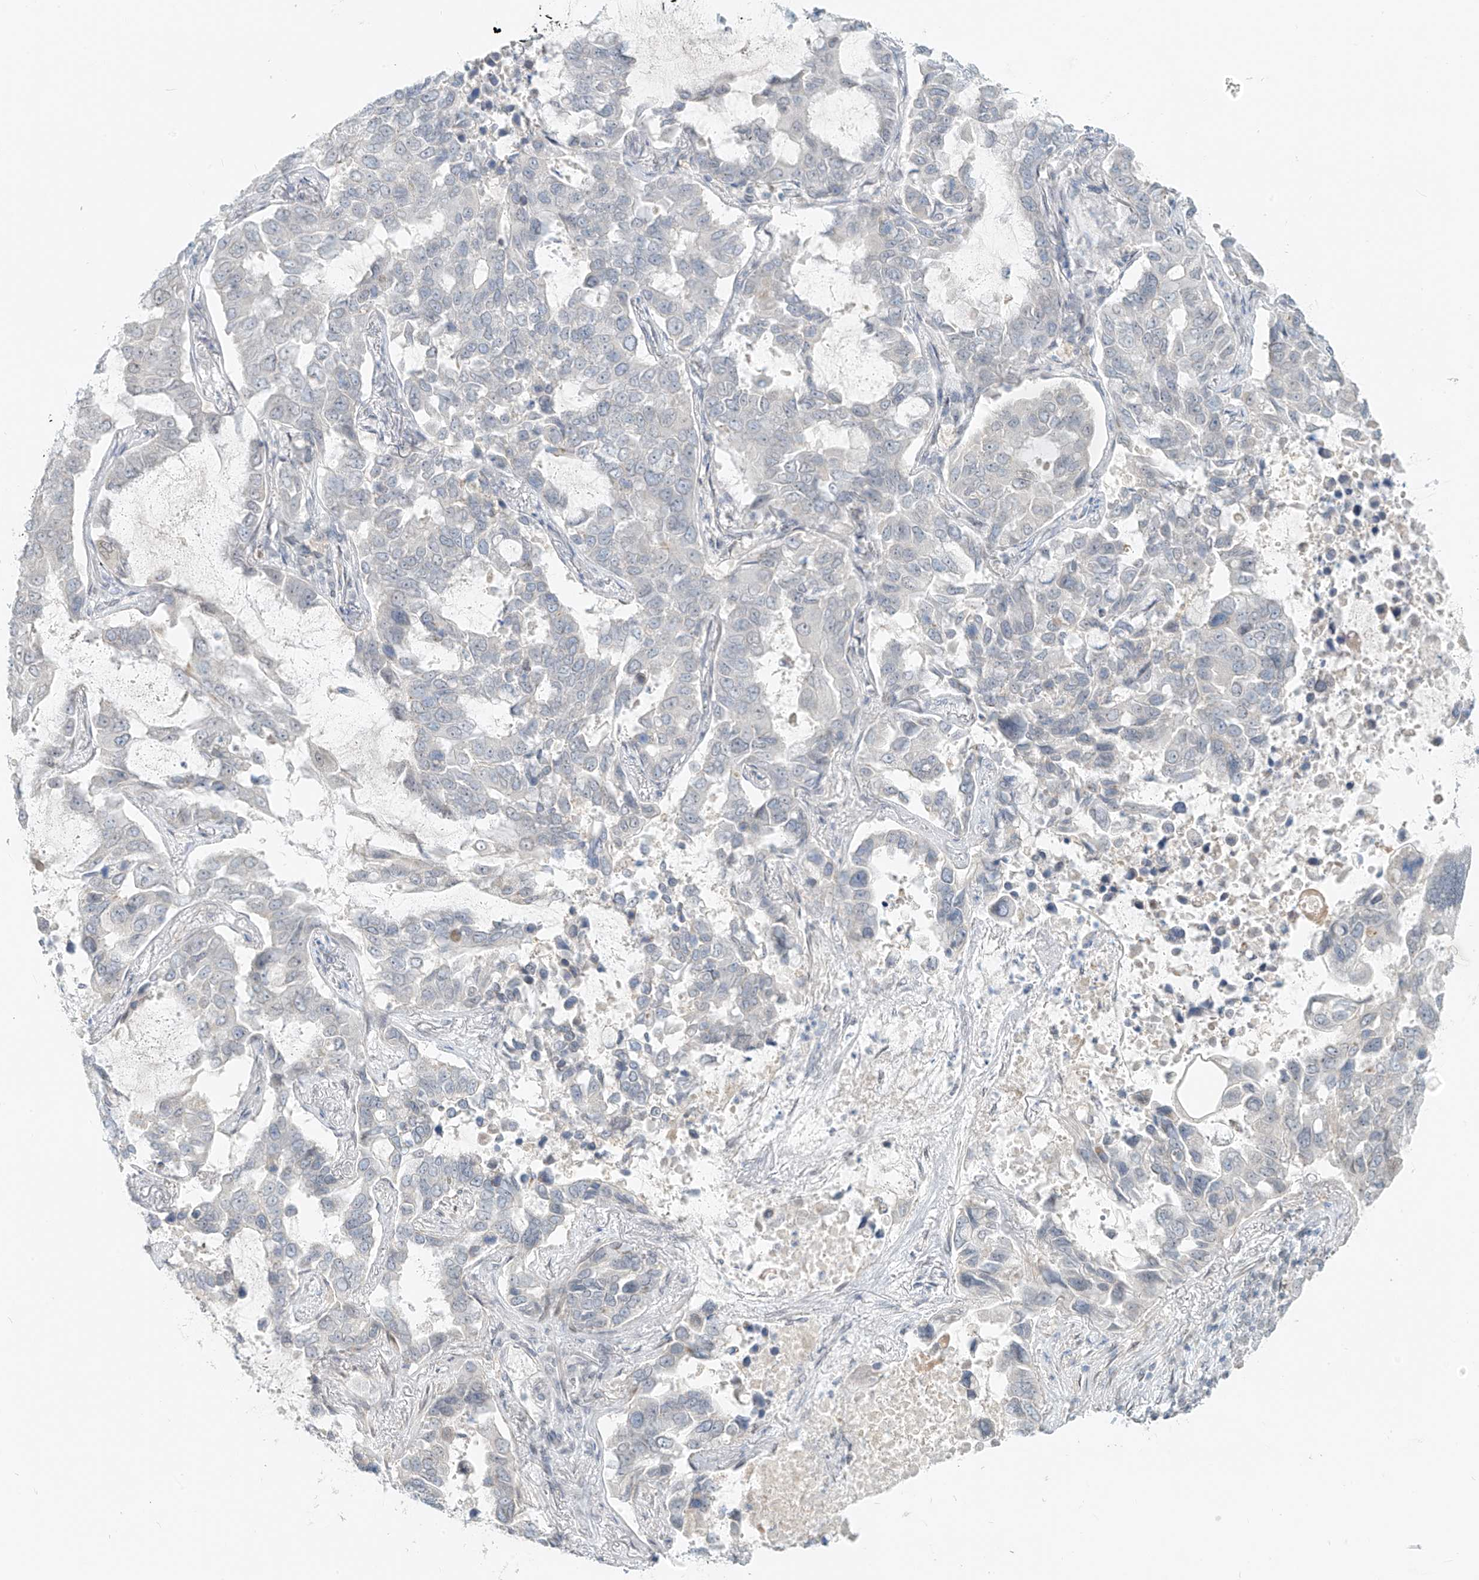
{"staining": {"intensity": "negative", "quantity": "none", "location": "none"}, "tissue": "lung cancer", "cell_type": "Tumor cells", "image_type": "cancer", "snomed": [{"axis": "morphology", "description": "Adenocarcinoma, NOS"}, {"axis": "topography", "description": "Lung"}], "caption": "There is no significant expression in tumor cells of lung cancer. (IHC, brightfield microscopy, high magnification).", "gene": "OSBPL7", "patient": {"sex": "male", "age": 64}}